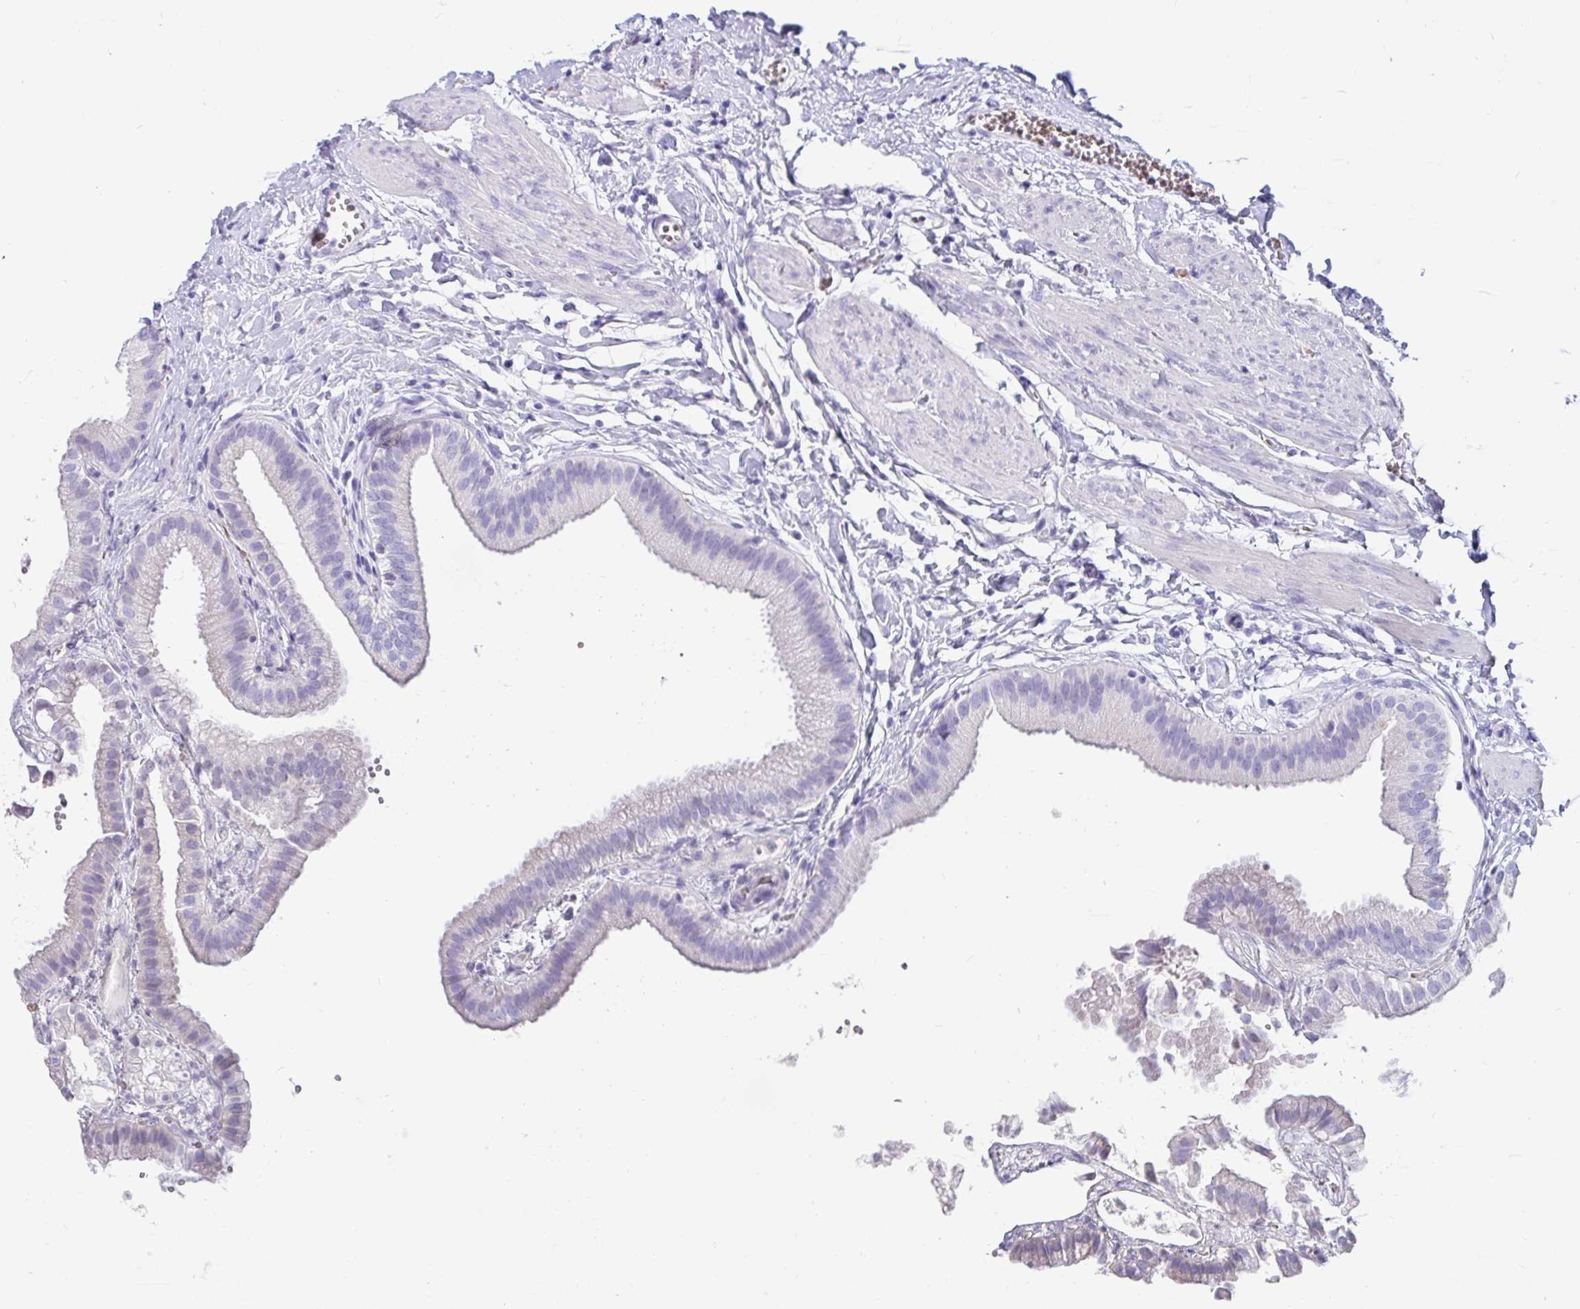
{"staining": {"intensity": "negative", "quantity": "none", "location": "none"}, "tissue": "gallbladder", "cell_type": "Glandular cells", "image_type": "normal", "snomed": [{"axis": "morphology", "description": "Normal tissue, NOS"}, {"axis": "topography", "description": "Gallbladder"}], "caption": "Glandular cells are negative for brown protein staining in unremarkable gallbladder. The staining was performed using DAB (3,3'-diaminobenzidine) to visualize the protein expression in brown, while the nuclei were stained in blue with hematoxylin (Magnification: 20x).", "gene": "ZPBP2", "patient": {"sex": "female", "age": 63}}